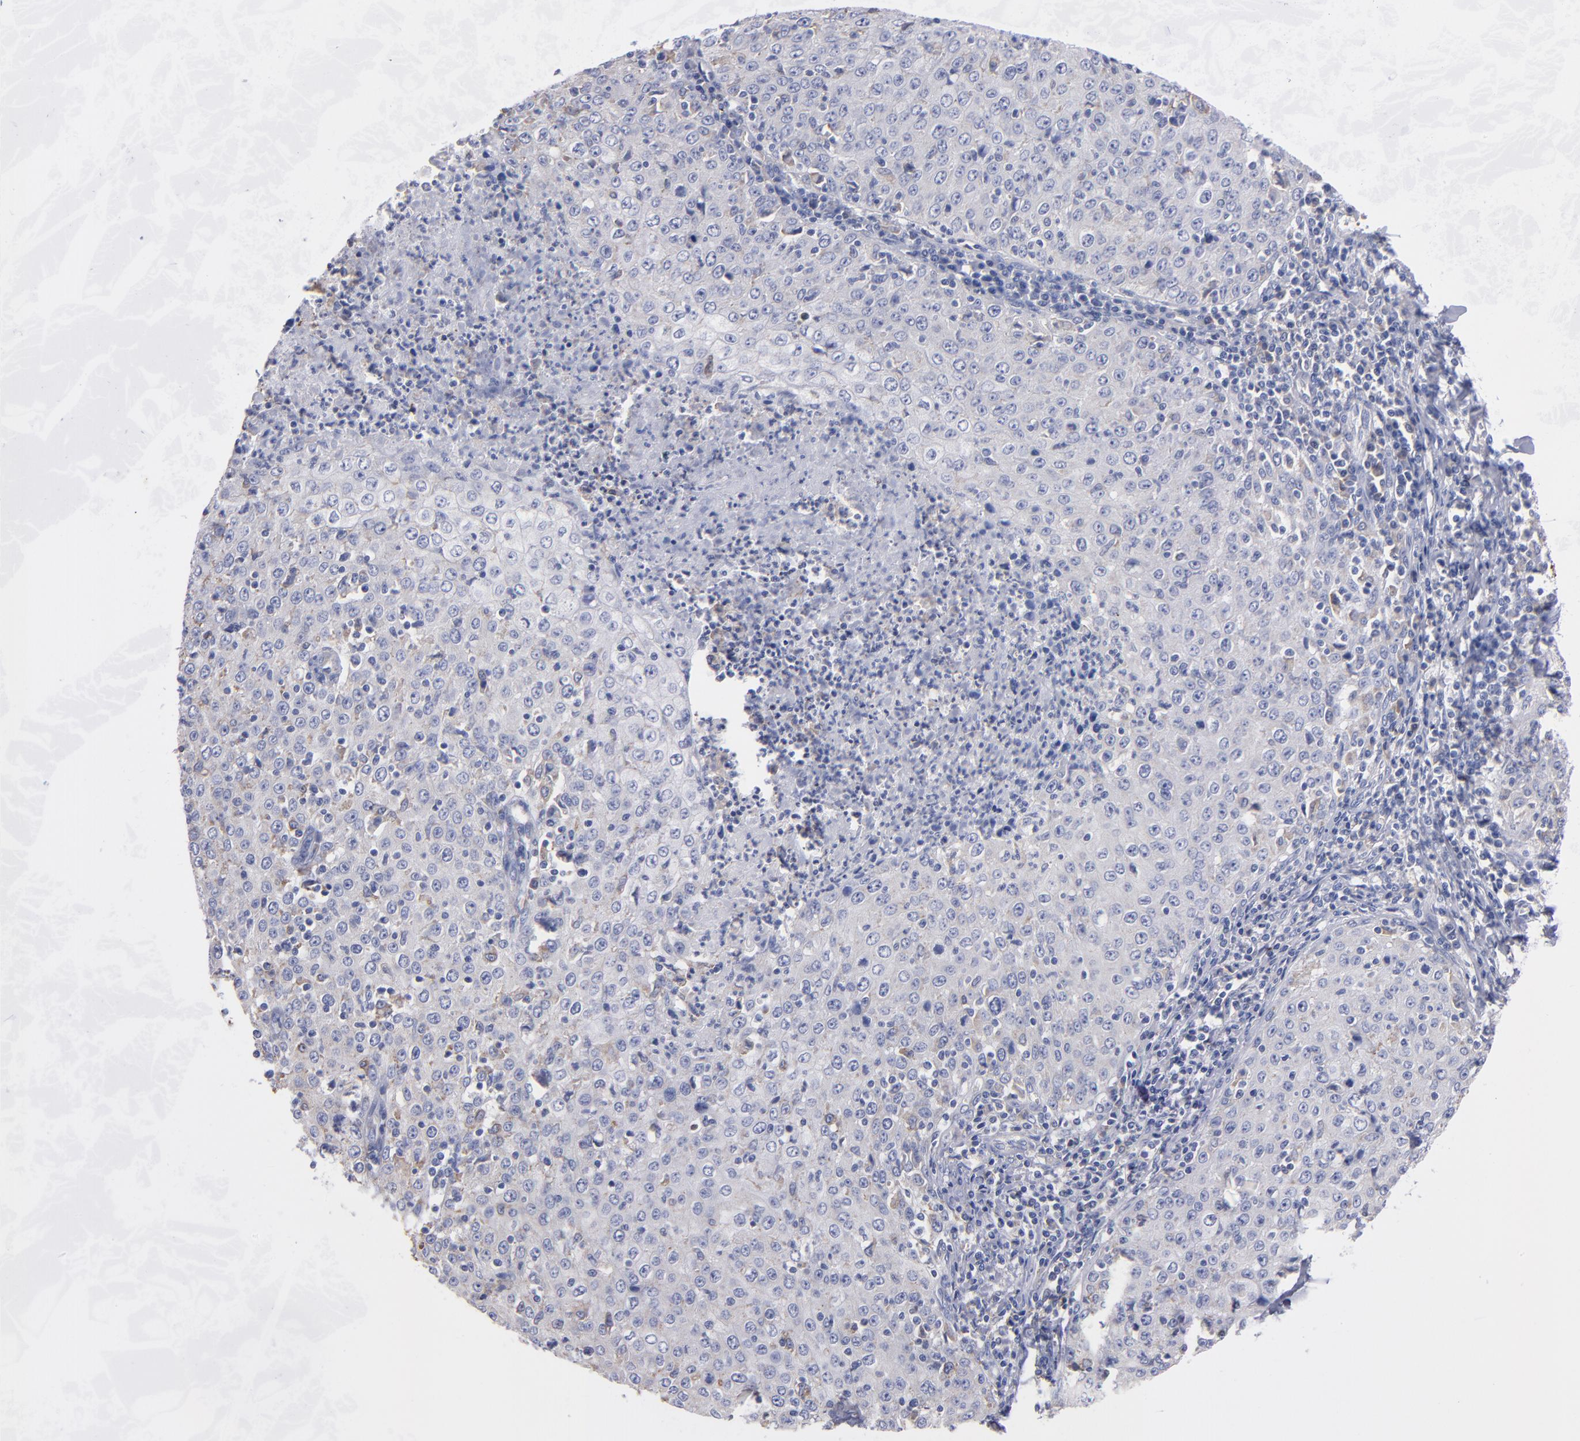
{"staining": {"intensity": "negative", "quantity": "none", "location": "none"}, "tissue": "cervical cancer", "cell_type": "Tumor cells", "image_type": "cancer", "snomed": [{"axis": "morphology", "description": "Squamous cell carcinoma, NOS"}, {"axis": "topography", "description": "Cervix"}], "caption": "Tumor cells show no significant positivity in cervical cancer (squamous cell carcinoma).", "gene": "MFGE8", "patient": {"sex": "female", "age": 27}}